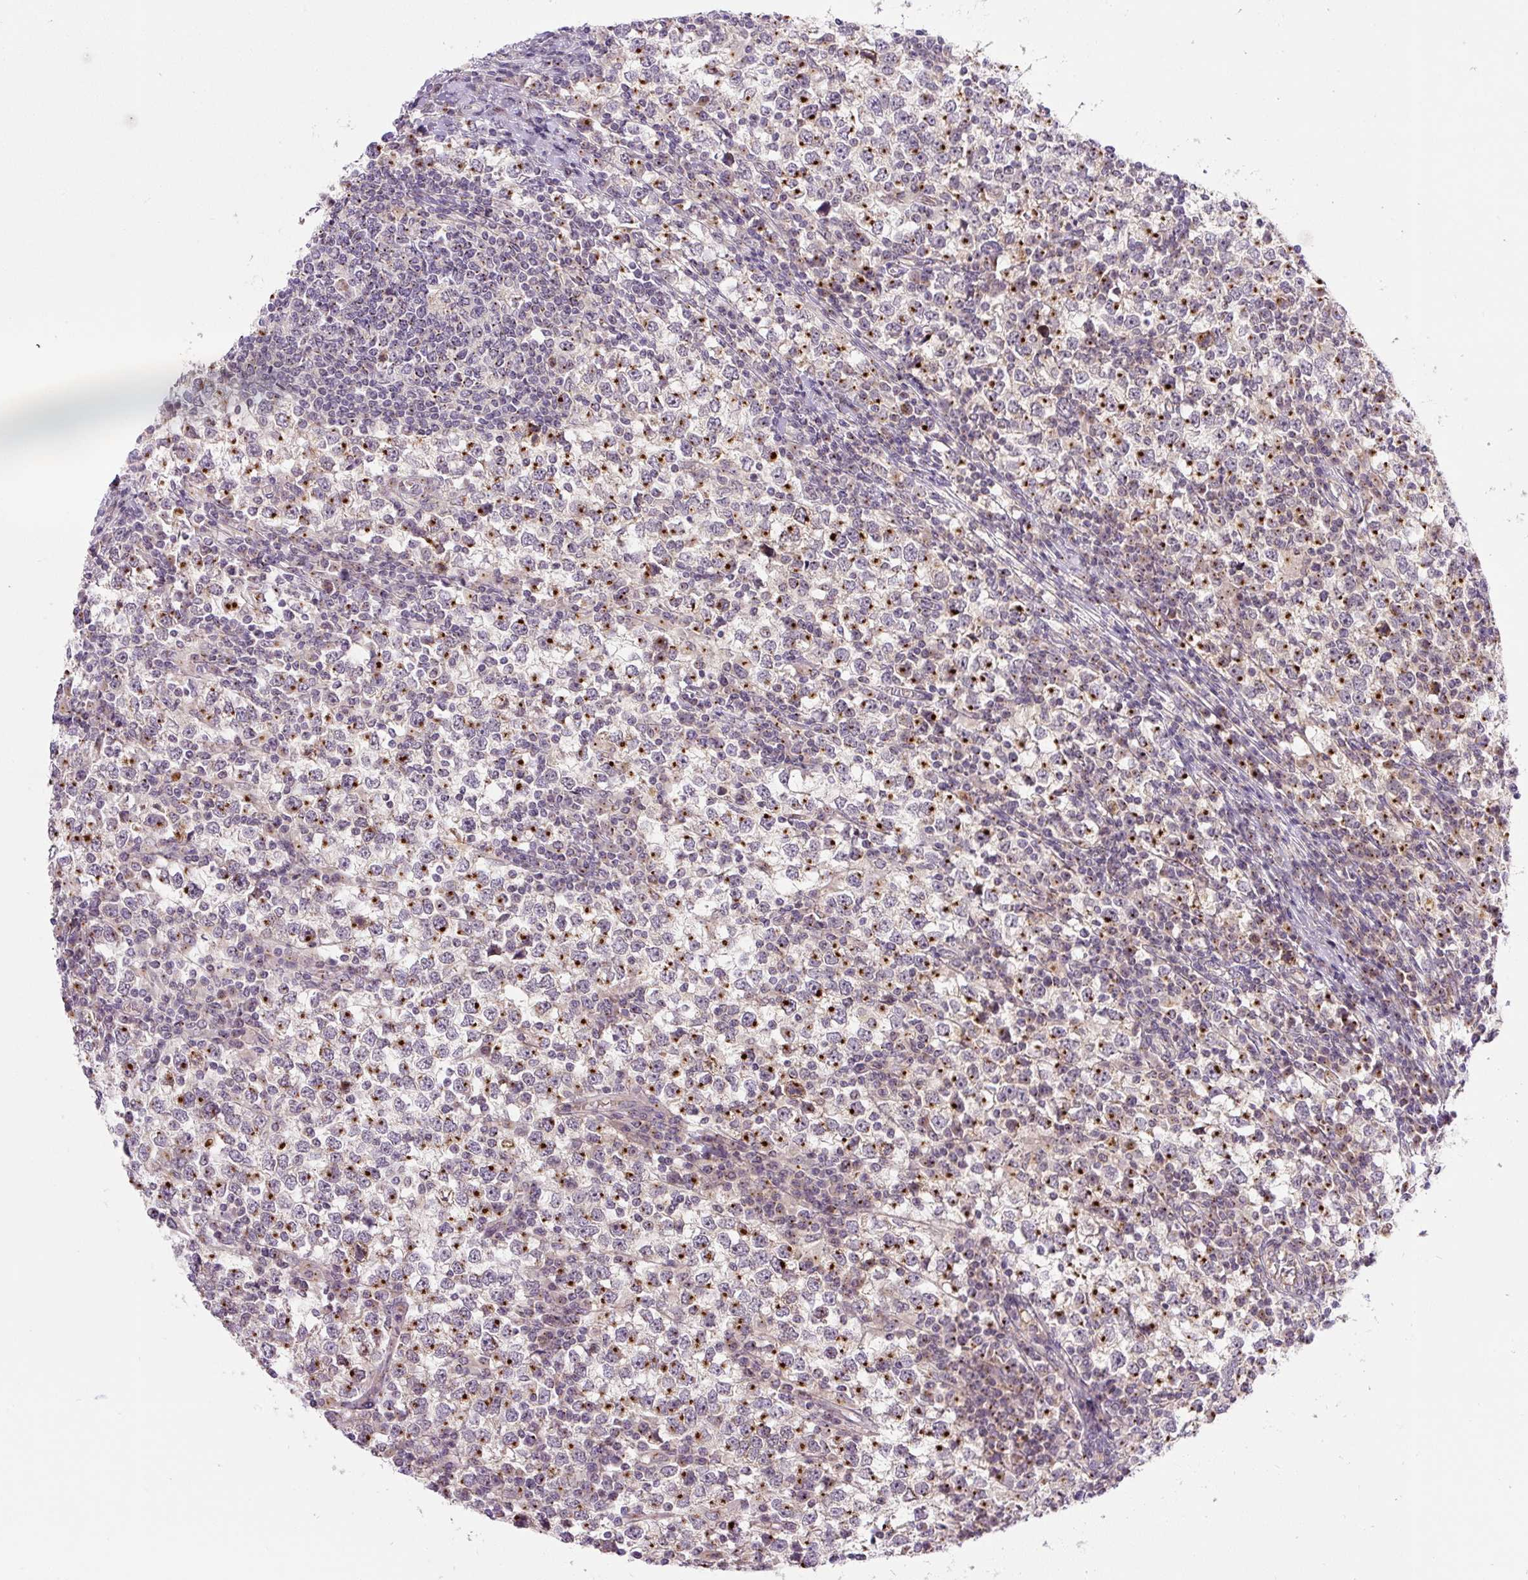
{"staining": {"intensity": "moderate", "quantity": "25%-75%", "location": "cytoplasmic/membranous"}, "tissue": "testis cancer", "cell_type": "Tumor cells", "image_type": "cancer", "snomed": [{"axis": "morphology", "description": "Seminoma, NOS"}, {"axis": "topography", "description": "Testis"}], "caption": "This is a micrograph of IHC staining of testis cancer (seminoma), which shows moderate positivity in the cytoplasmic/membranous of tumor cells.", "gene": "PCM1", "patient": {"sex": "male", "age": 65}}